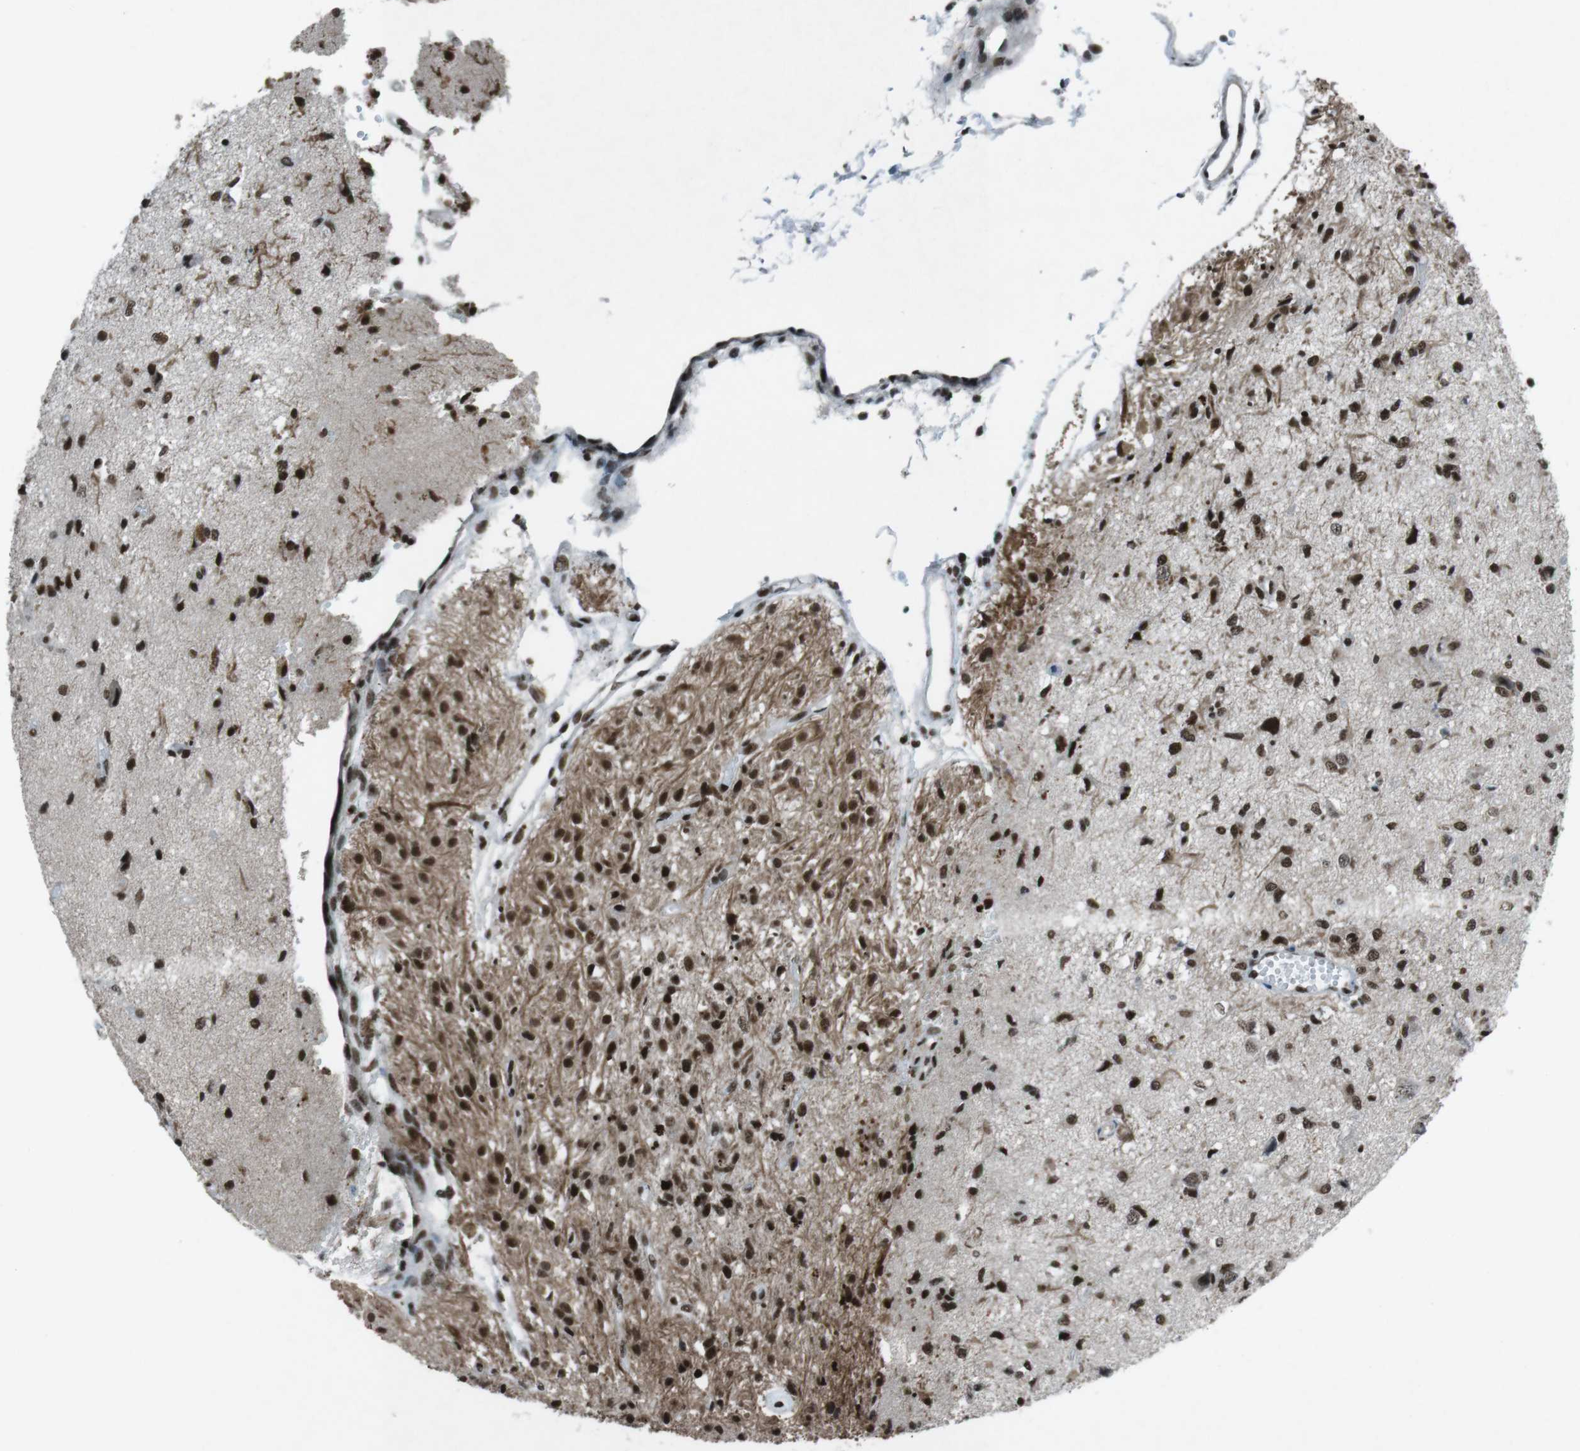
{"staining": {"intensity": "strong", "quantity": ">75%", "location": "nuclear"}, "tissue": "glioma", "cell_type": "Tumor cells", "image_type": "cancer", "snomed": [{"axis": "morphology", "description": "Glioma, malignant, High grade"}, {"axis": "topography", "description": "Brain"}], "caption": "IHC (DAB (3,3'-diaminobenzidine)) staining of human malignant glioma (high-grade) reveals strong nuclear protein staining in approximately >75% of tumor cells.", "gene": "TAF1", "patient": {"sex": "female", "age": 59}}